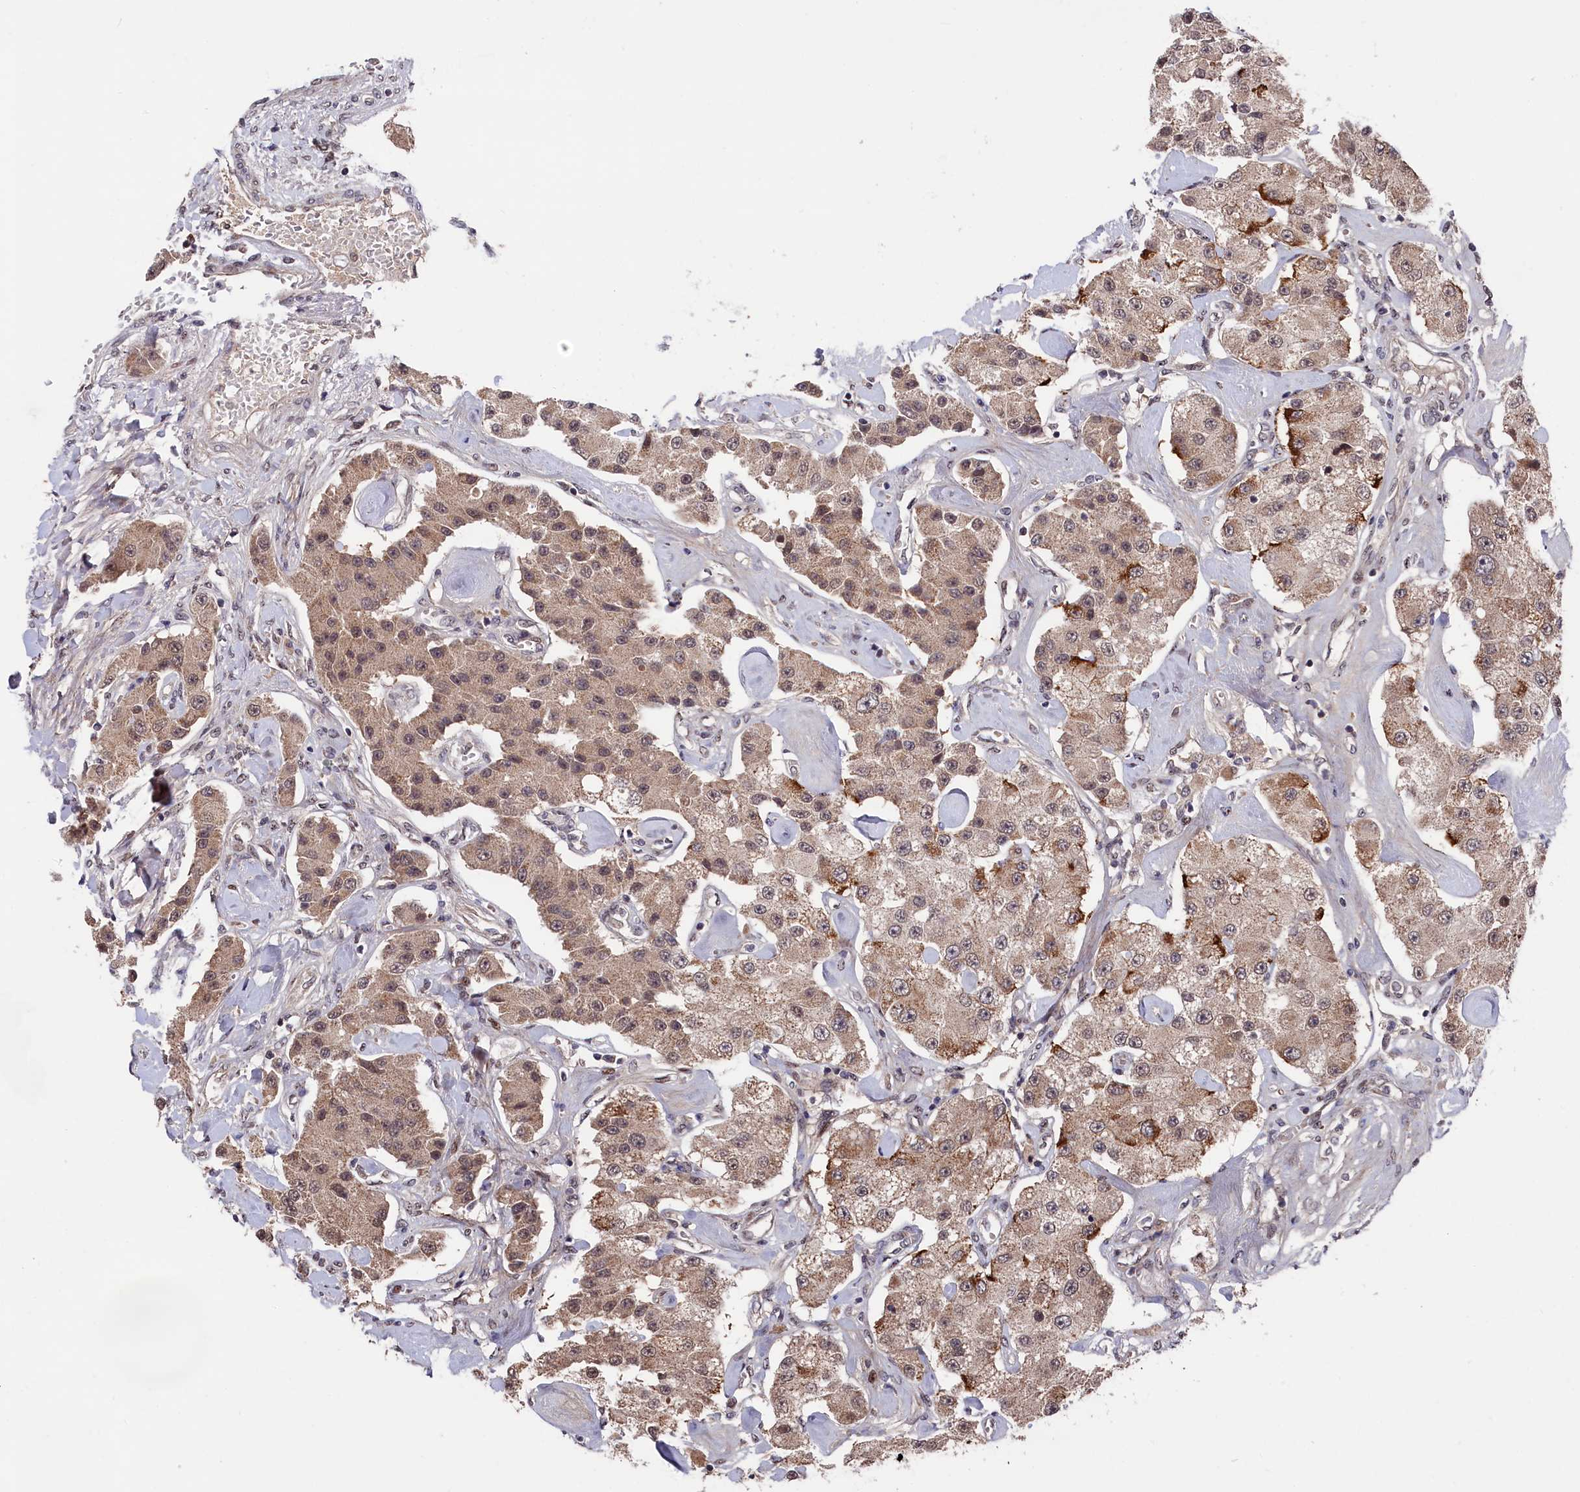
{"staining": {"intensity": "moderate", "quantity": ">75%", "location": "cytoplasmic/membranous"}, "tissue": "carcinoid", "cell_type": "Tumor cells", "image_type": "cancer", "snomed": [{"axis": "morphology", "description": "Carcinoid, malignant, NOS"}, {"axis": "topography", "description": "Pancreas"}], "caption": "Immunohistochemistry histopathology image of neoplastic tissue: carcinoid stained using immunohistochemistry (IHC) shows medium levels of moderate protein expression localized specifically in the cytoplasmic/membranous of tumor cells, appearing as a cytoplasmic/membranous brown color.", "gene": "CLPX", "patient": {"sex": "male", "age": 41}}